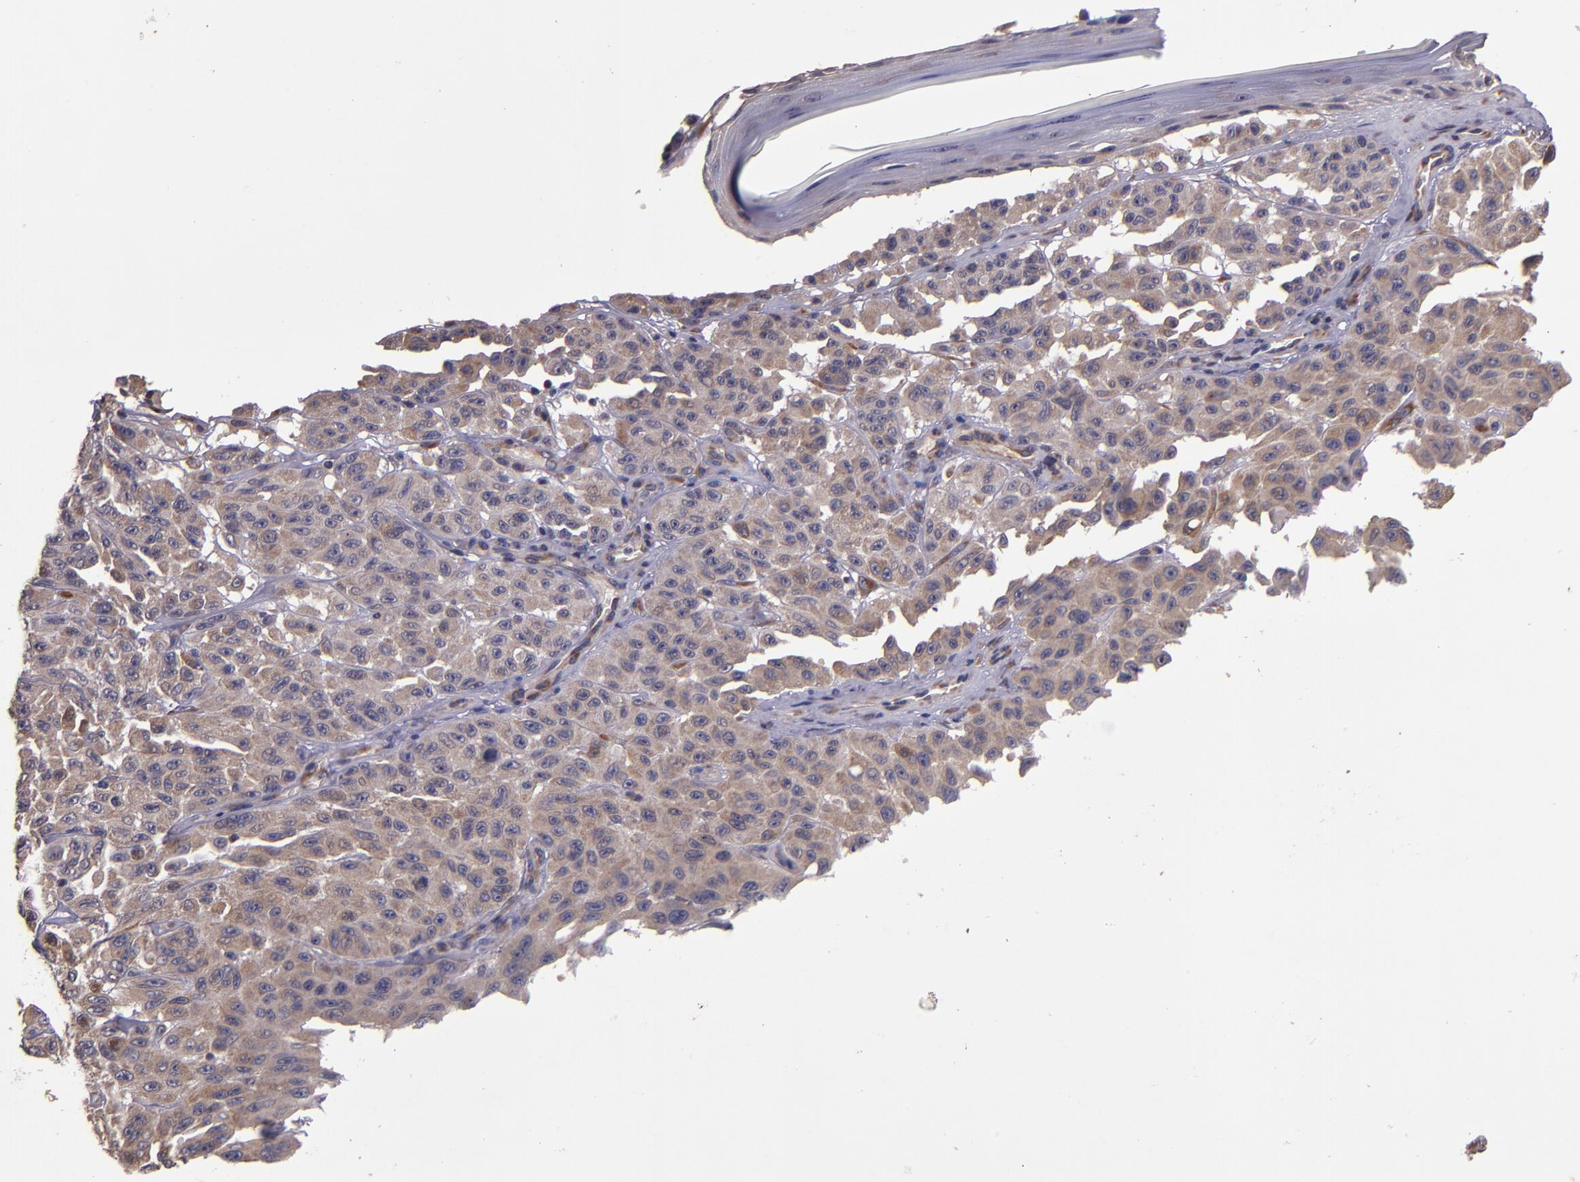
{"staining": {"intensity": "weak", "quantity": ">75%", "location": "cytoplasmic/membranous"}, "tissue": "melanoma", "cell_type": "Tumor cells", "image_type": "cancer", "snomed": [{"axis": "morphology", "description": "Malignant melanoma, NOS"}, {"axis": "topography", "description": "Skin"}], "caption": "There is low levels of weak cytoplasmic/membranous positivity in tumor cells of melanoma, as demonstrated by immunohistochemical staining (brown color).", "gene": "PRAF2", "patient": {"sex": "male", "age": 30}}